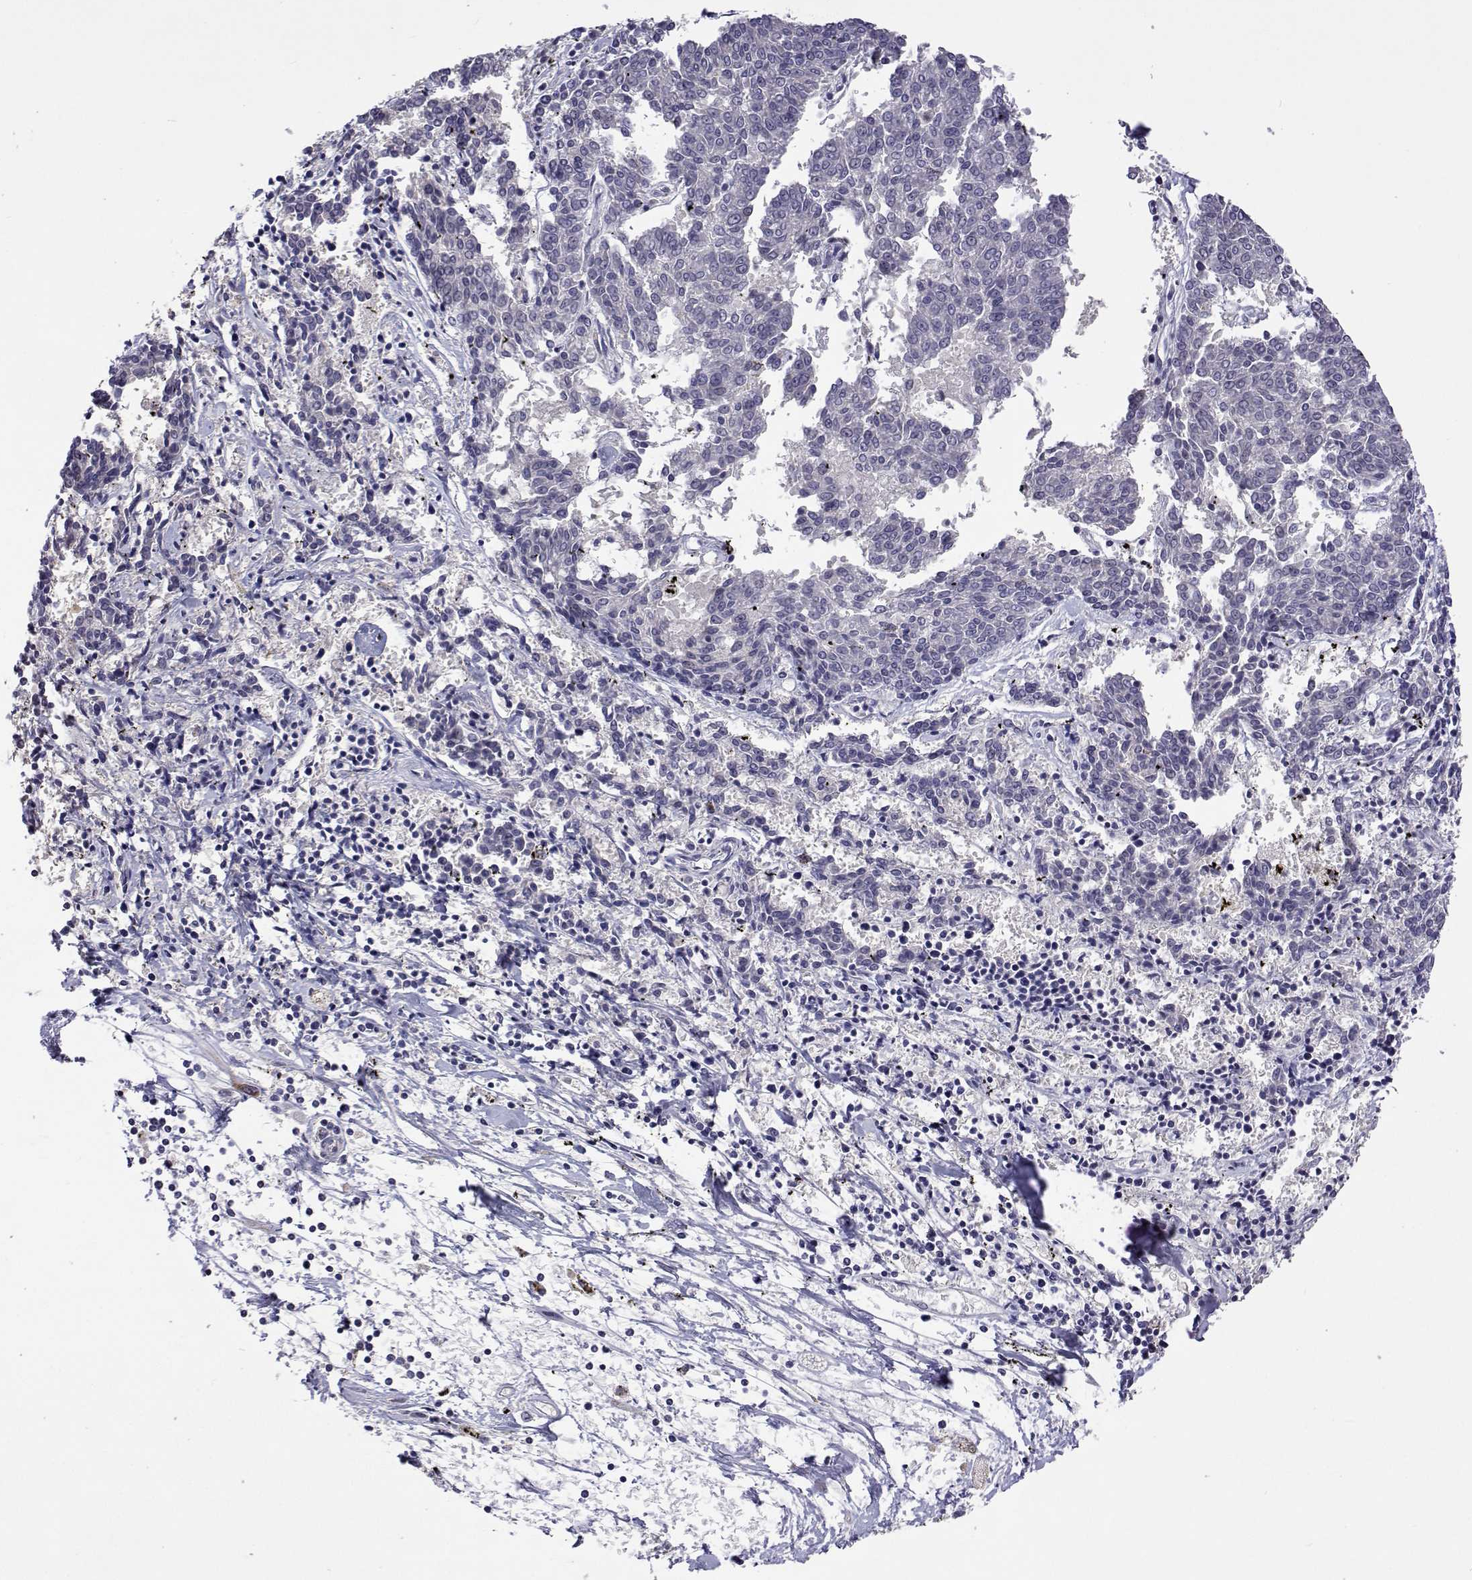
{"staining": {"intensity": "negative", "quantity": "none", "location": "none"}, "tissue": "melanoma", "cell_type": "Tumor cells", "image_type": "cancer", "snomed": [{"axis": "morphology", "description": "Malignant melanoma, NOS"}, {"axis": "topography", "description": "Skin"}], "caption": "High power microscopy photomicrograph of an immunohistochemistry image of malignant melanoma, revealing no significant expression in tumor cells. (DAB (3,3'-diaminobenzidine) immunohistochemistry (IHC), high magnification).", "gene": "HNRNPA0", "patient": {"sex": "female", "age": 72}}